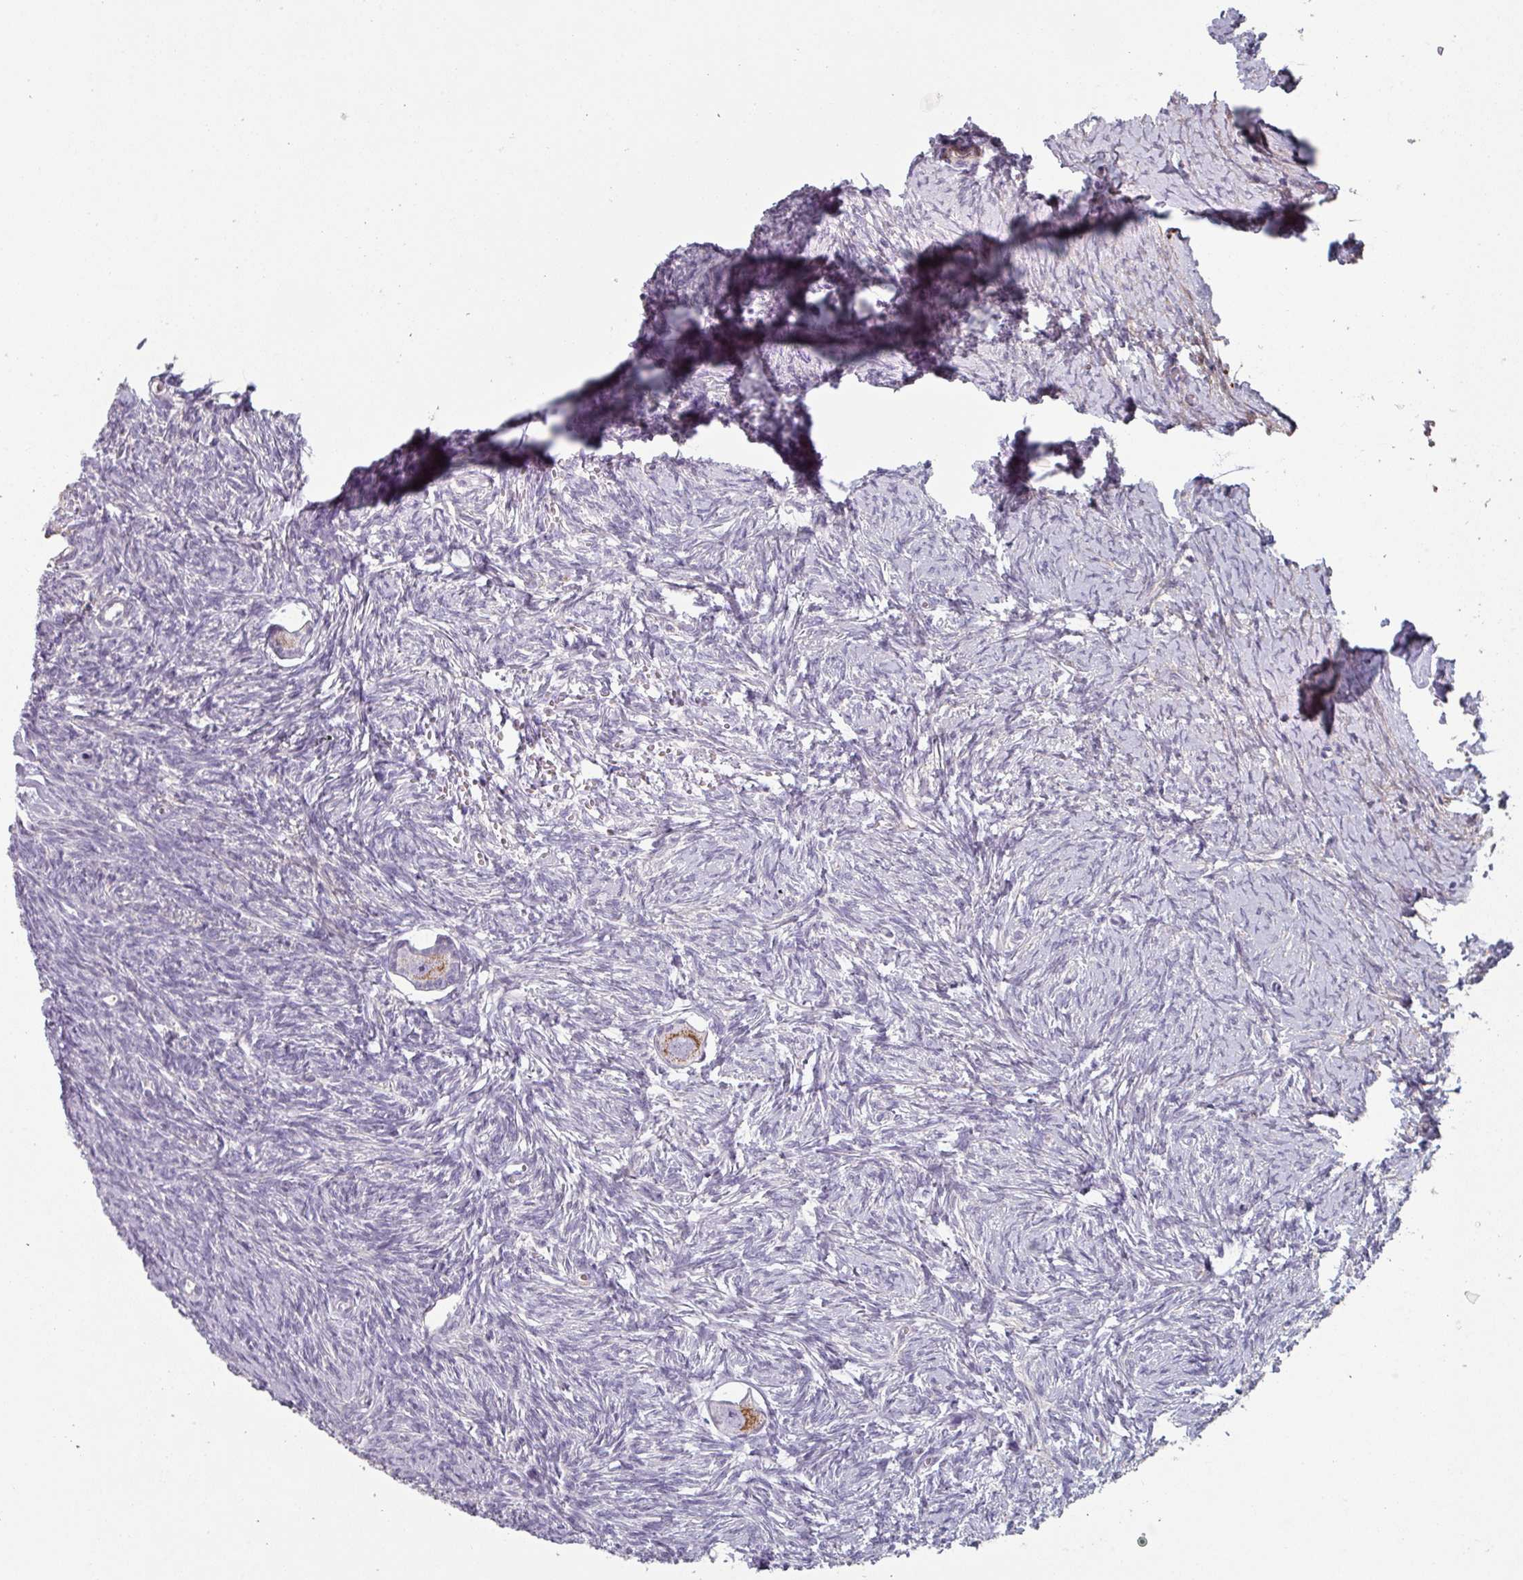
{"staining": {"intensity": "moderate", "quantity": "25%-75%", "location": "cytoplasmic/membranous"}, "tissue": "ovary", "cell_type": "Follicle cells", "image_type": "normal", "snomed": [{"axis": "morphology", "description": "Normal tissue, NOS"}, {"axis": "topography", "description": "Ovary"}], "caption": "A brown stain labels moderate cytoplasmic/membranous staining of a protein in follicle cells of benign ovary. The staining is performed using DAB brown chromogen to label protein expression. The nuclei are counter-stained blue using hematoxylin.", "gene": "GSTA1", "patient": {"sex": "female", "age": 39}}